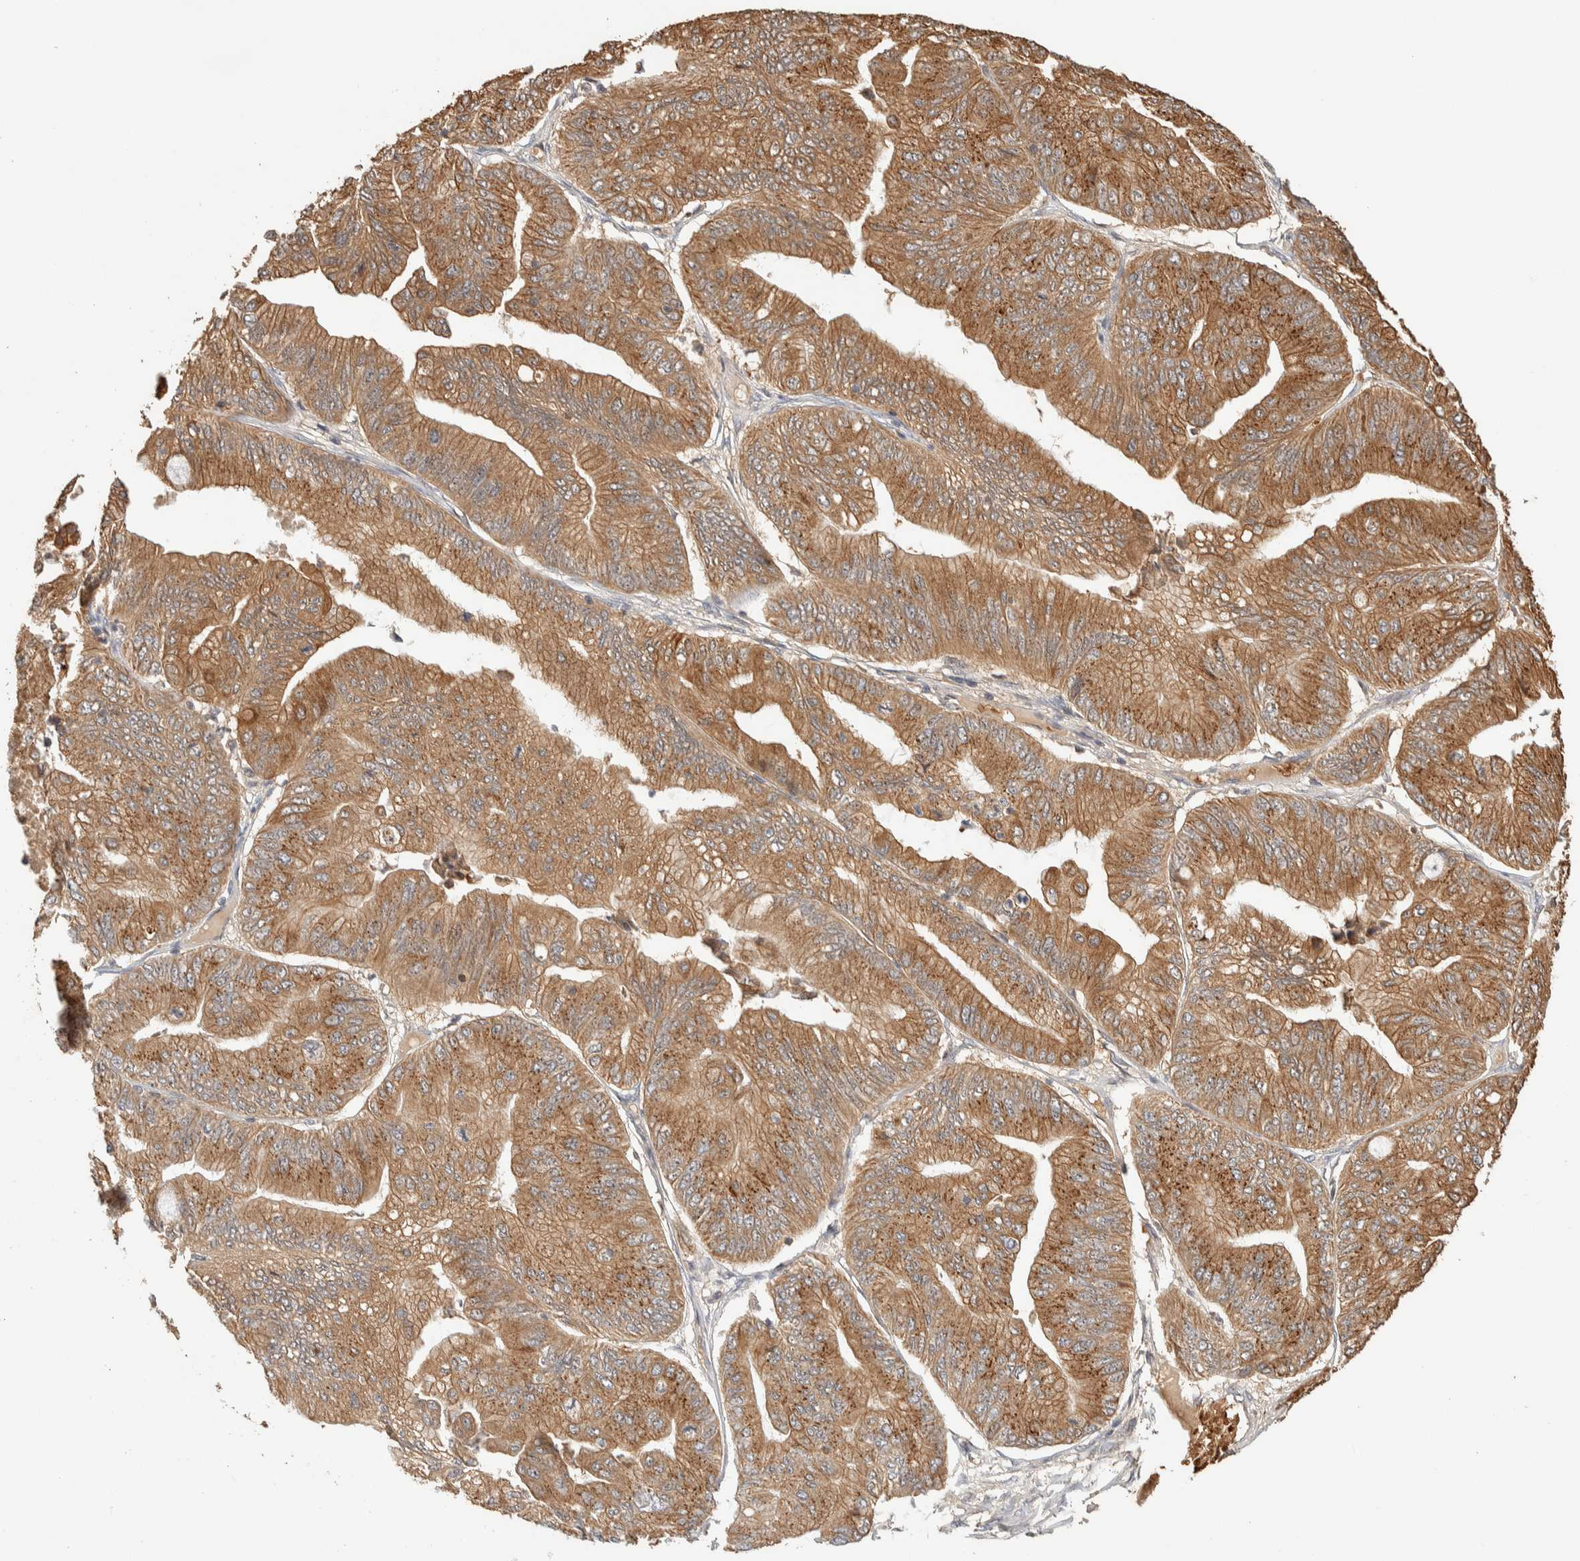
{"staining": {"intensity": "moderate", "quantity": ">75%", "location": "cytoplasmic/membranous"}, "tissue": "ovarian cancer", "cell_type": "Tumor cells", "image_type": "cancer", "snomed": [{"axis": "morphology", "description": "Cystadenocarcinoma, mucinous, NOS"}, {"axis": "topography", "description": "Ovary"}], "caption": "Immunohistochemistry (IHC) of mucinous cystadenocarcinoma (ovarian) reveals medium levels of moderate cytoplasmic/membranous positivity in approximately >75% of tumor cells.", "gene": "TTI2", "patient": {"sex": "female", "age": 61}}